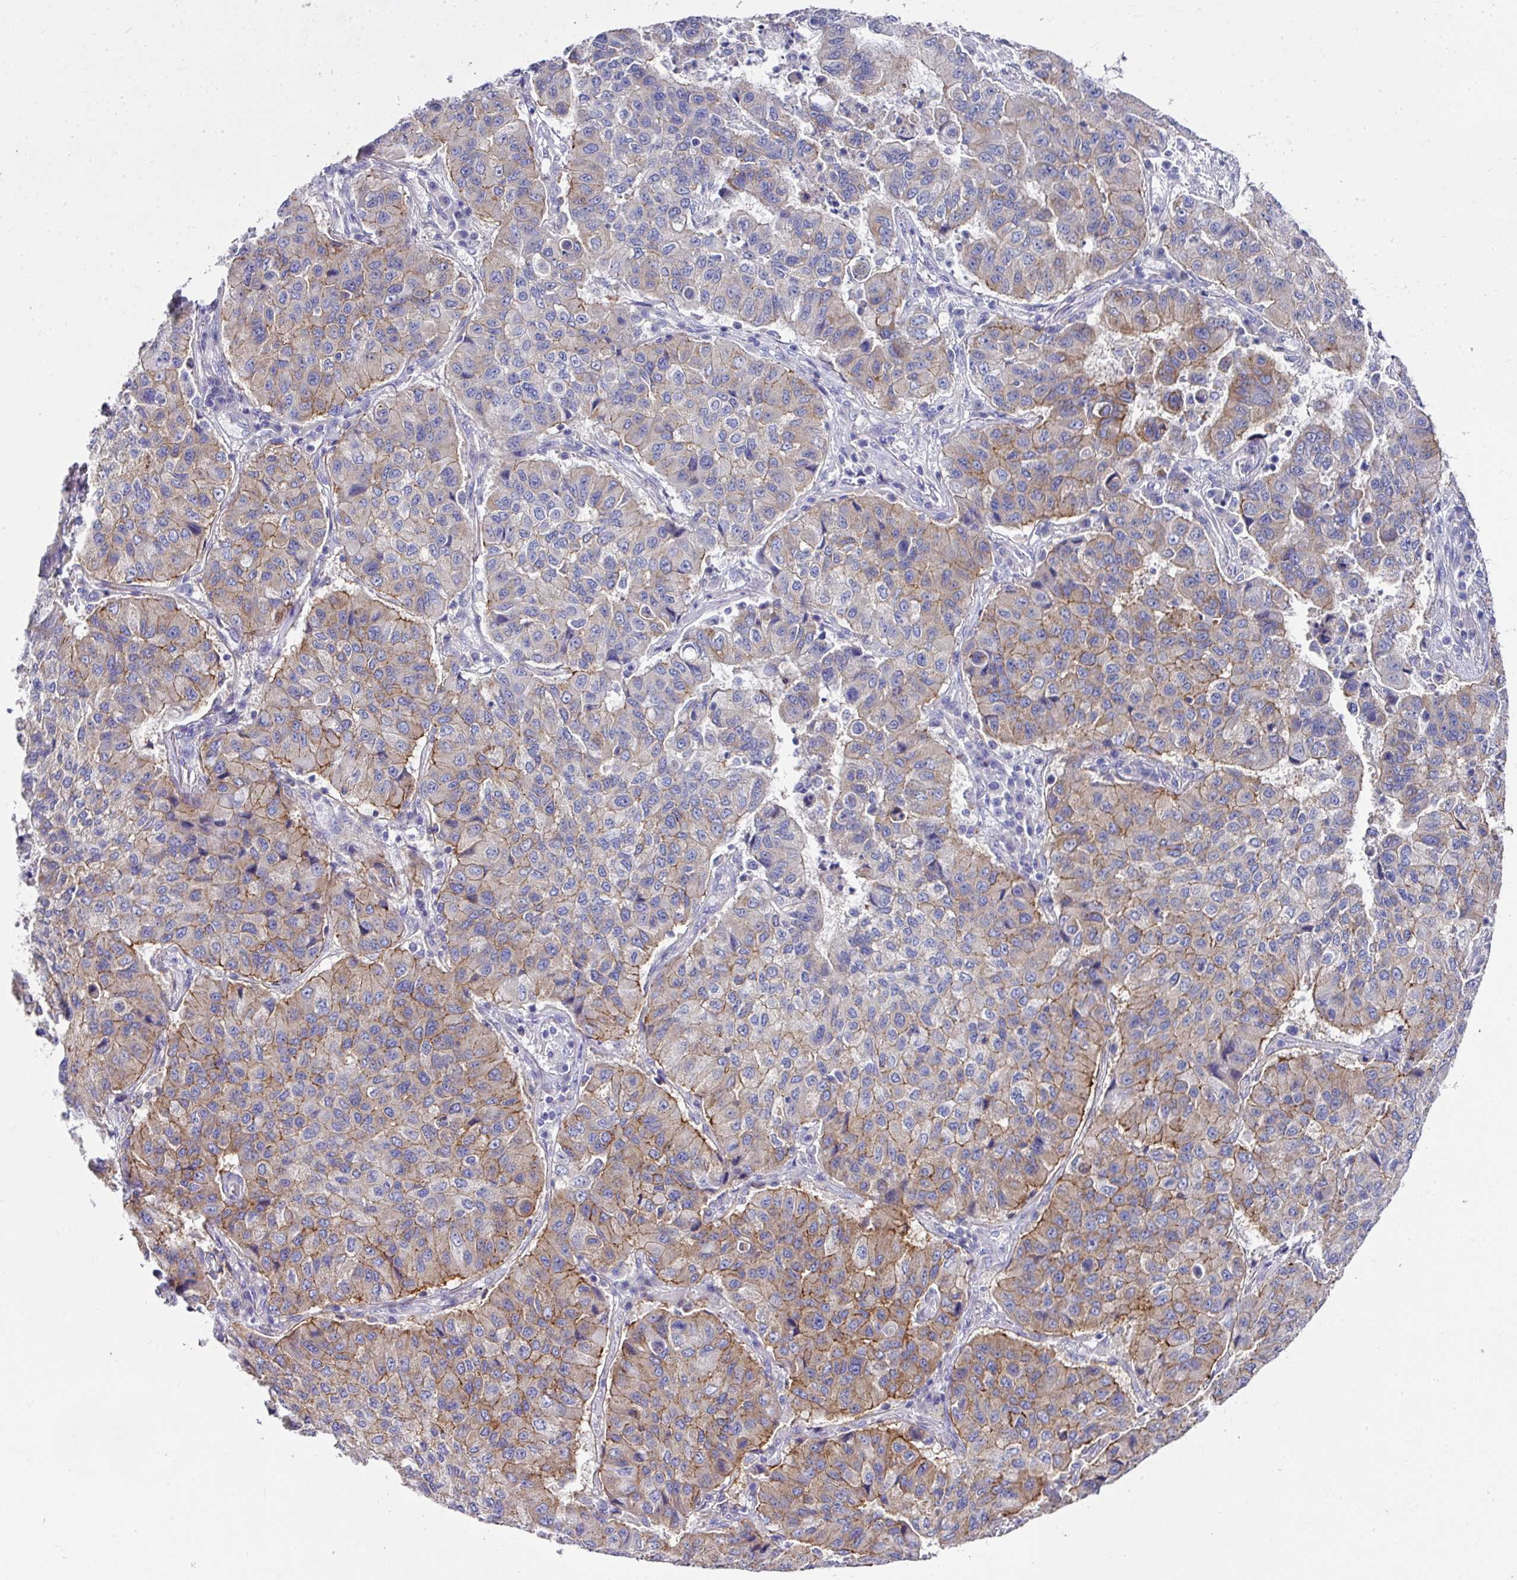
{"staining": {"intensity": "moderate", "quantity": "25%-75%", "location": "cytoplasmic/membranous"}, "tissue": "lung cancer", "cell_type": "Tumor cells", "image_type": "cancer", "snomed": [{"axis": "morphology", "description": "Squamous cell carcinoma, NOS"}, {"axis": "topography", "description": "Lung"}], "caption": "Protein staining of lung cancer tissue demonstrates moderate cytoplasmic/membranous expression in approximately 25%-75% of tumor cells.", "gene": "CLDN1", "patient": {"sex": "male", "age": 74}}